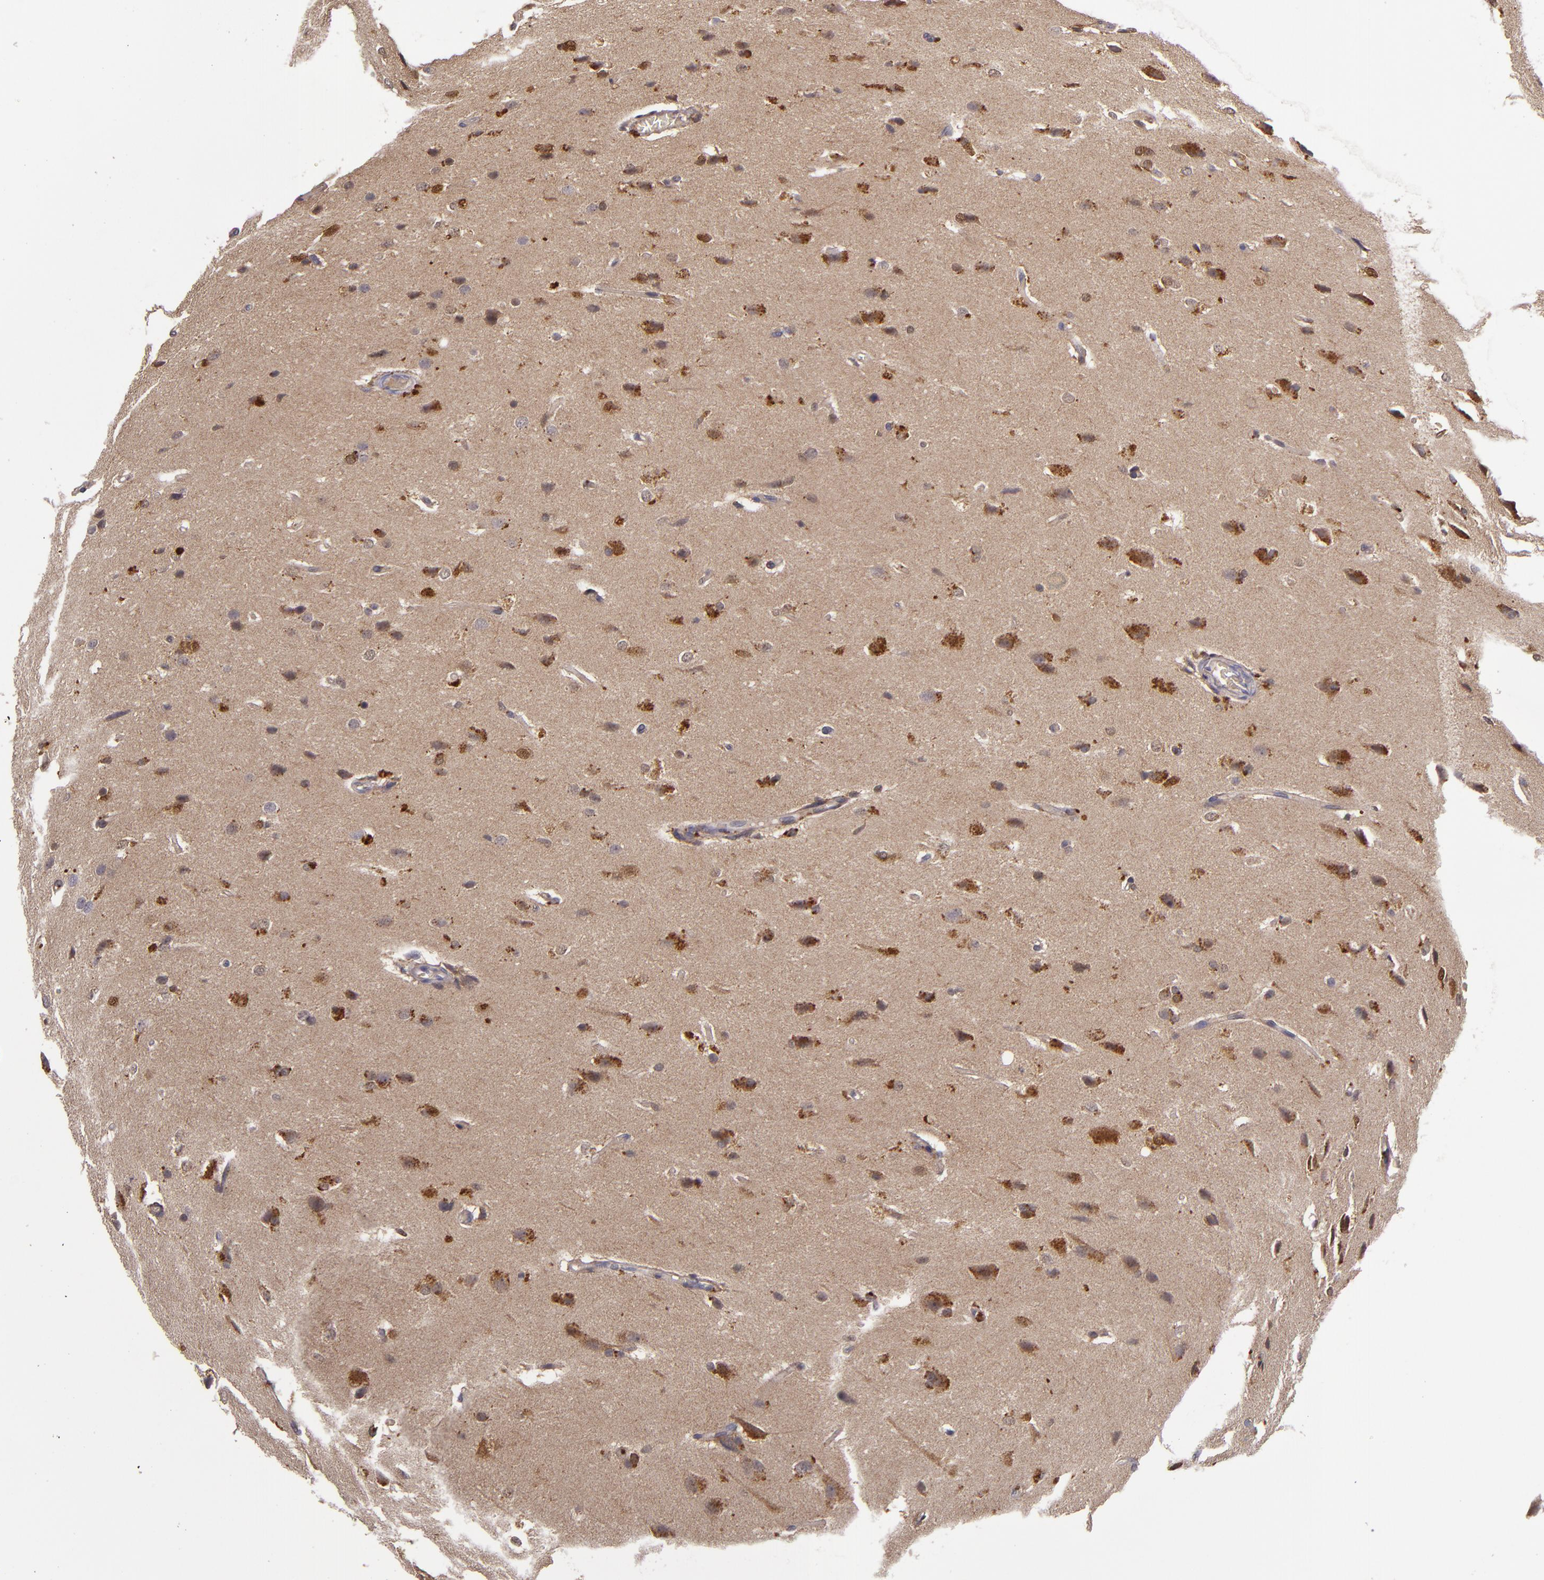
{"staining": {"intensity": "moderate", "quantity": "25%-75%", "location": "cytoplasmic/membranous"}, "tissue": "glioma", "cell_type": "Tumor cells", "image_type": "cancer", "snomed": [{"axis": "morphology", "description": "Glioma, malignant, High grade"}, {"axis": "topography", "description": "Brain"}], "caption": "Immunohistochemistry (IHC) micrograph of high-grade glioma (malignant) stained for a protein (brown), which exhibits medium levels of moderate cytoplasmic/membranous expression in approximately 25%-75% of tumor cells.", "gene": "FHIT", "patient": {"sex": "male", "age": 68}}